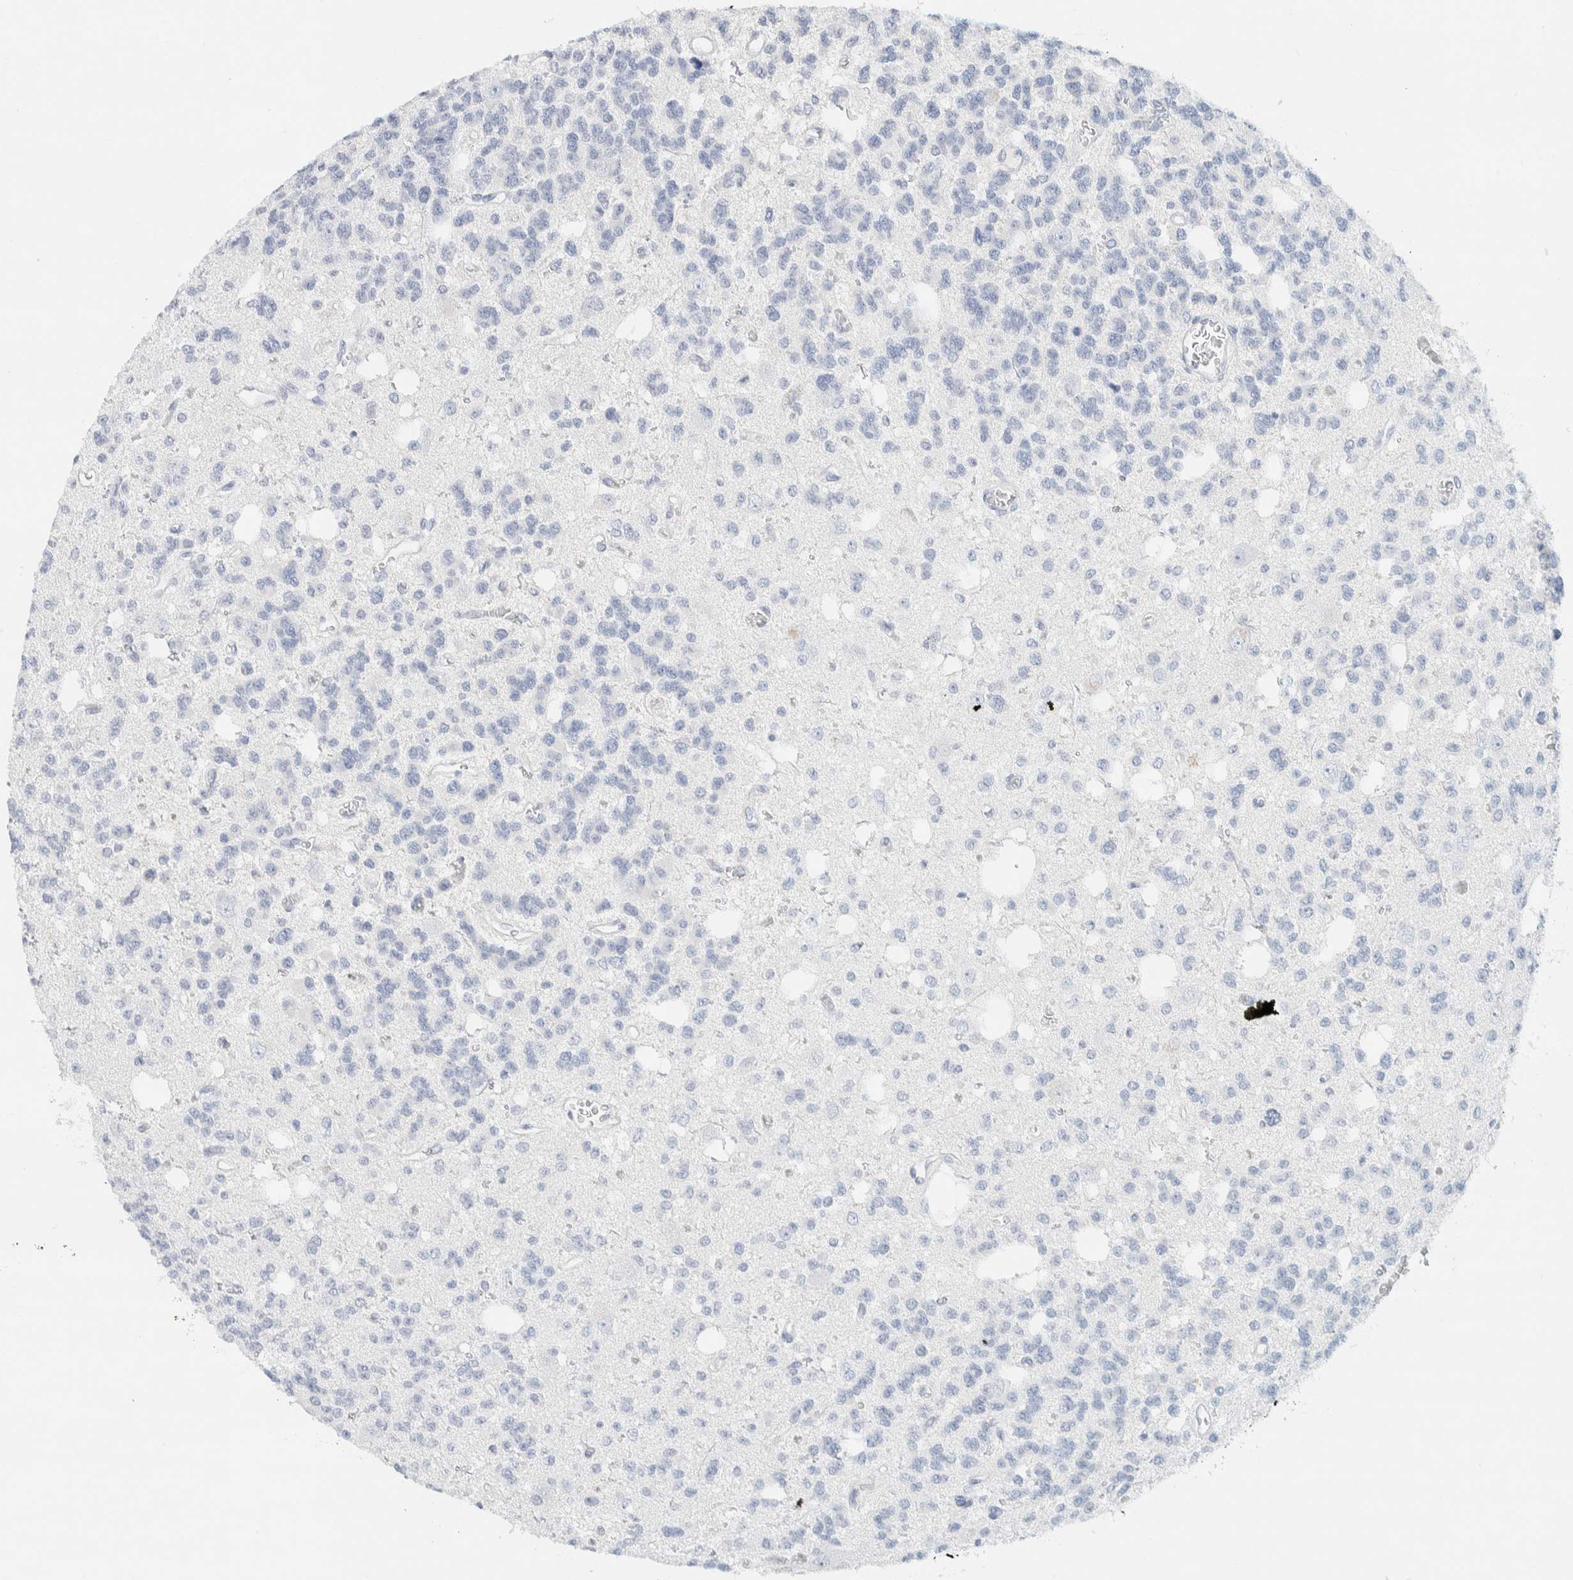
{"staining": {"intensity": "negative", "quantity": "none", "location": "none"}, "tissue": "glioma", "cell_type": "Tumor cells", "image_type": "cancer", "snomed": [{"axis": "morphology", "description": "Glioma, malignant, Low grade"}, {"axis": "topography", "description": "Brain"}], "caption": "Immunohistochemistry of glioma exhibits no staining in tumor cells.", "gene": "ALOX12B", "patient": {"sex": "male", "age": 38}}